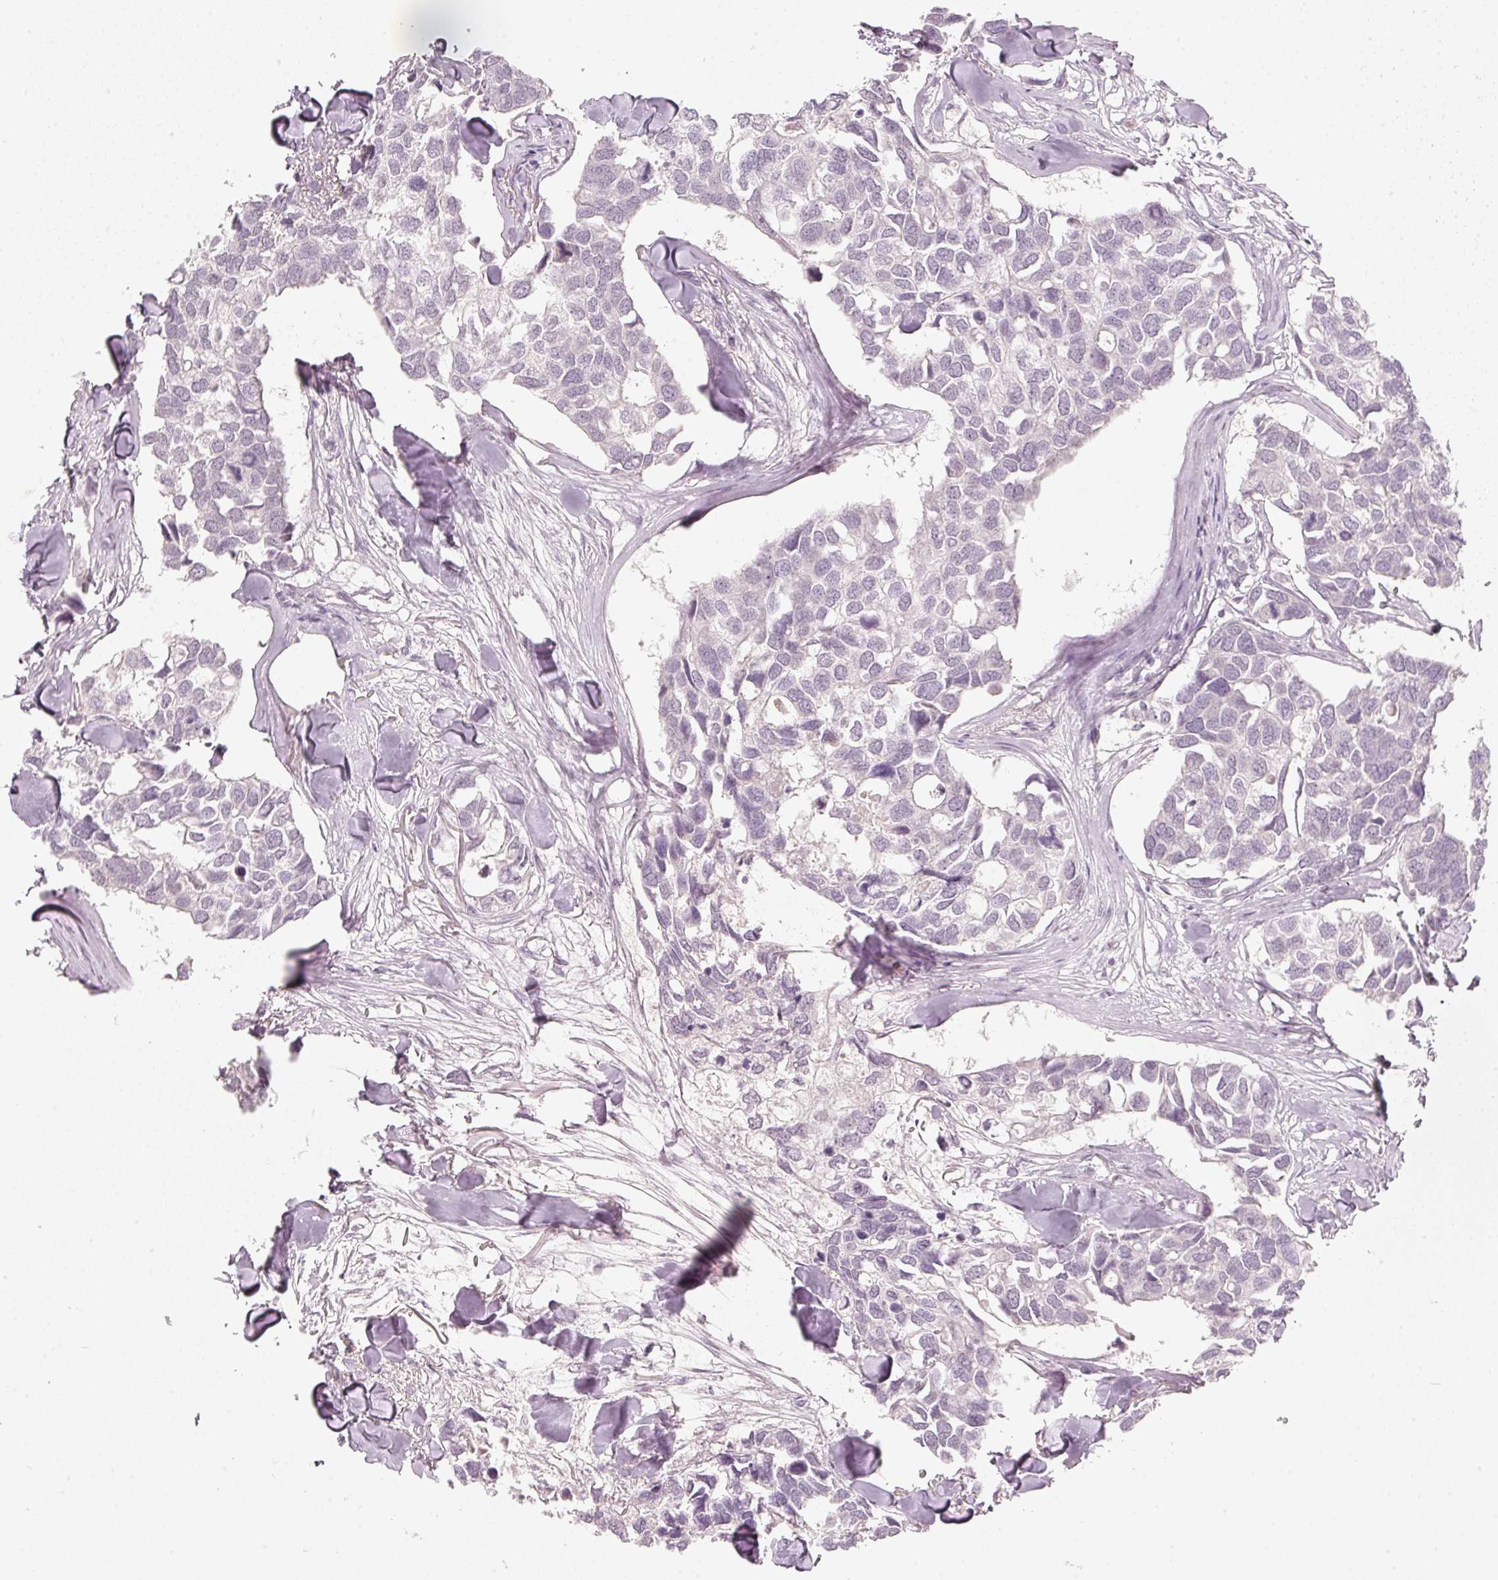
{"staining": {"intensity": "negative", "quantity": "none", "location": "none"}, "tissue": "breast cancer", "cell_type": "Tumor cells", "image_type": "cancer", "snomed": [{"axis": "morphology", "description": "Duct carcinoma"}, {"axis": "topography", "description": "Breast"}], "caption": "This is an immunohistochemistry (IHC) micrograph of breast cancer (invasive ductal carcinoma). There is no staining in tumor cells.", "gene": "STEAP1", "patient": {"sex": "female", "age": 83}}